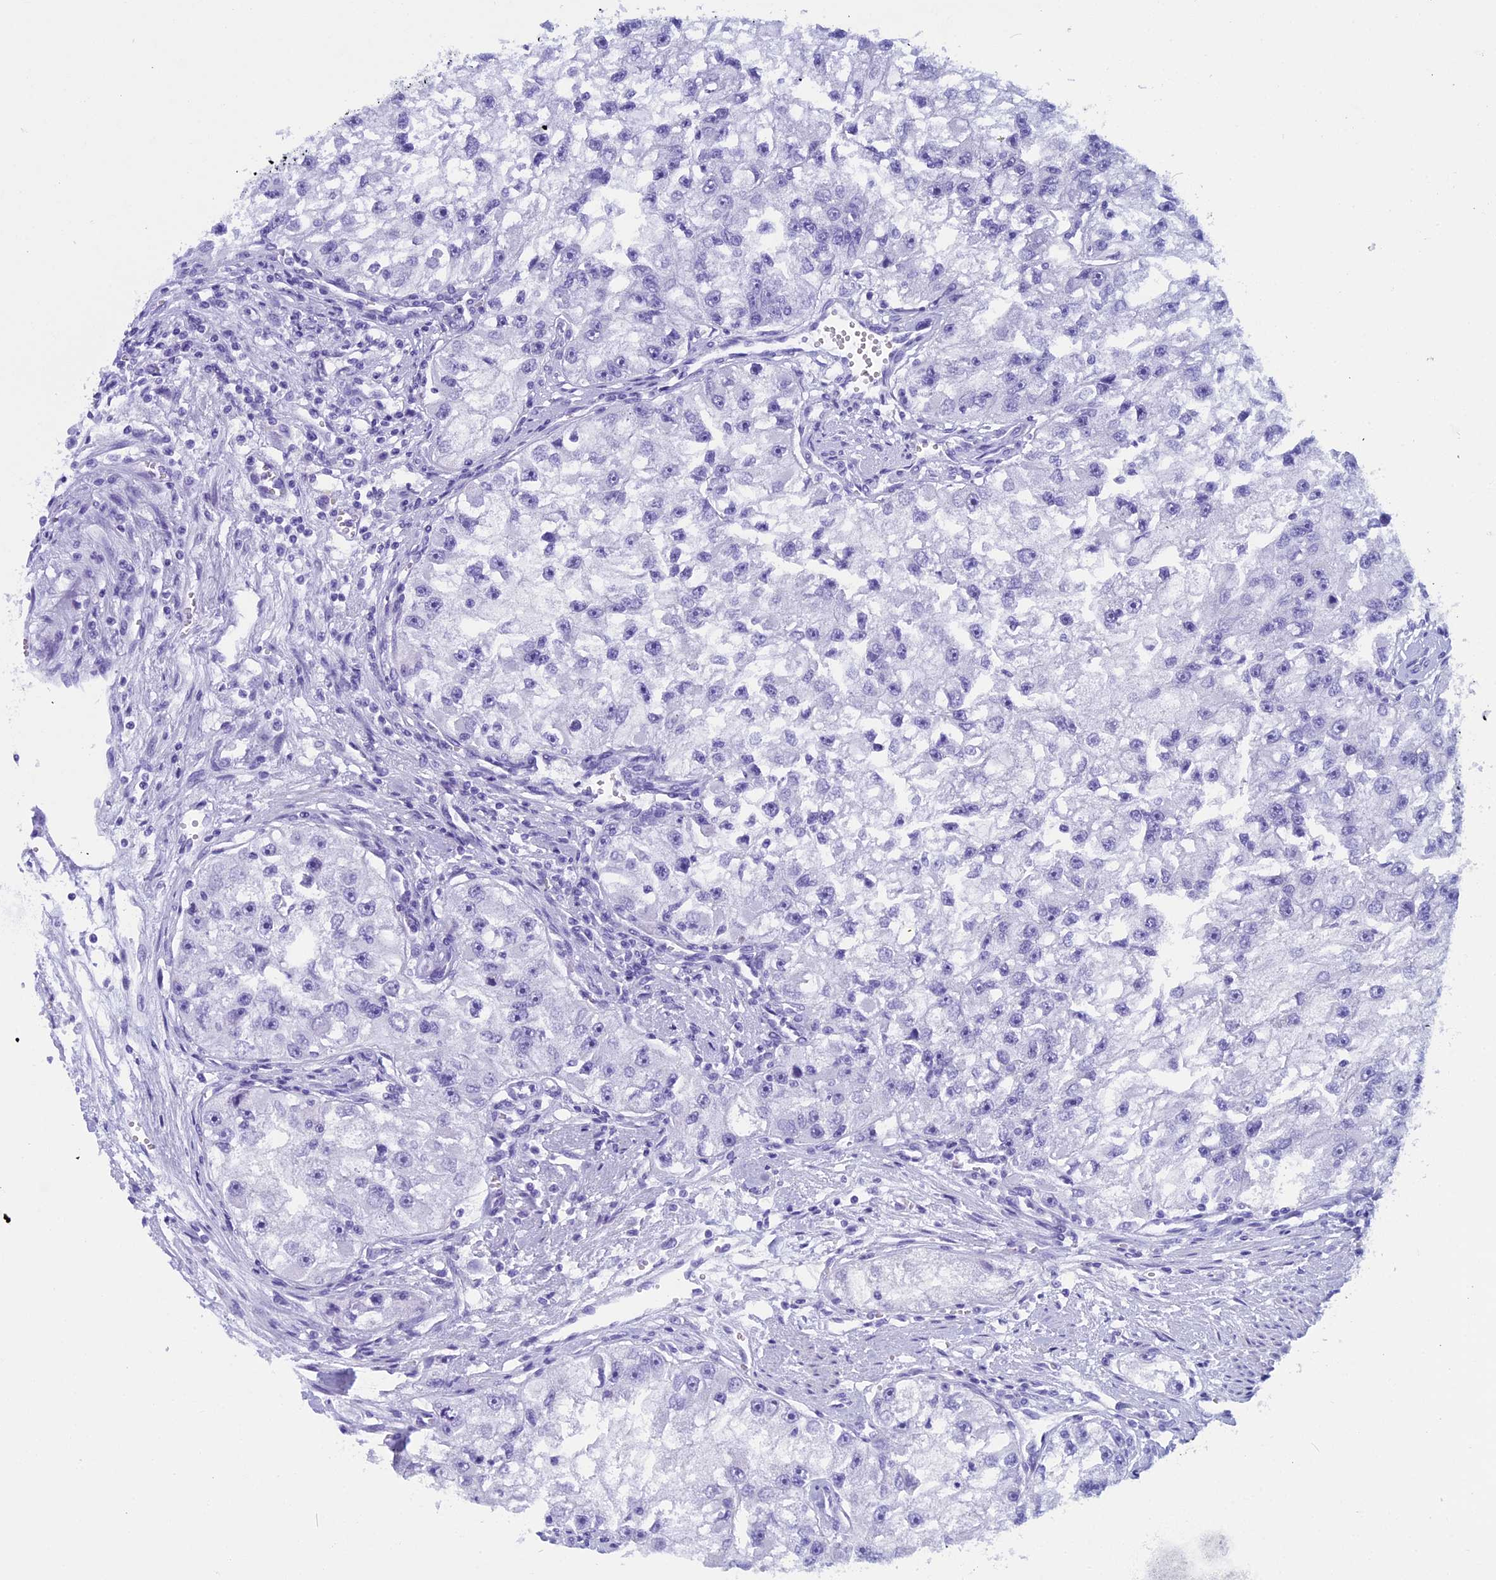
{"staining": {"intensity": "negative", "quantity": "none", "location": "none"}, "tissue": "renal cancer", "cell_type": "Tumor cells", "image_type": "cancer", "snomed": [{"axis": "morphology", "description": "Adenocarcinoma, NOS"}, {"axis": "topography", "description": "Kidney"}], "caption": "Histopathology image shows no protein expression in tumor cells of renal cancer (adenocarcinoma) tissue.", "gene": "FAM169A", "patient": {"sex": "male", "age": 63}}